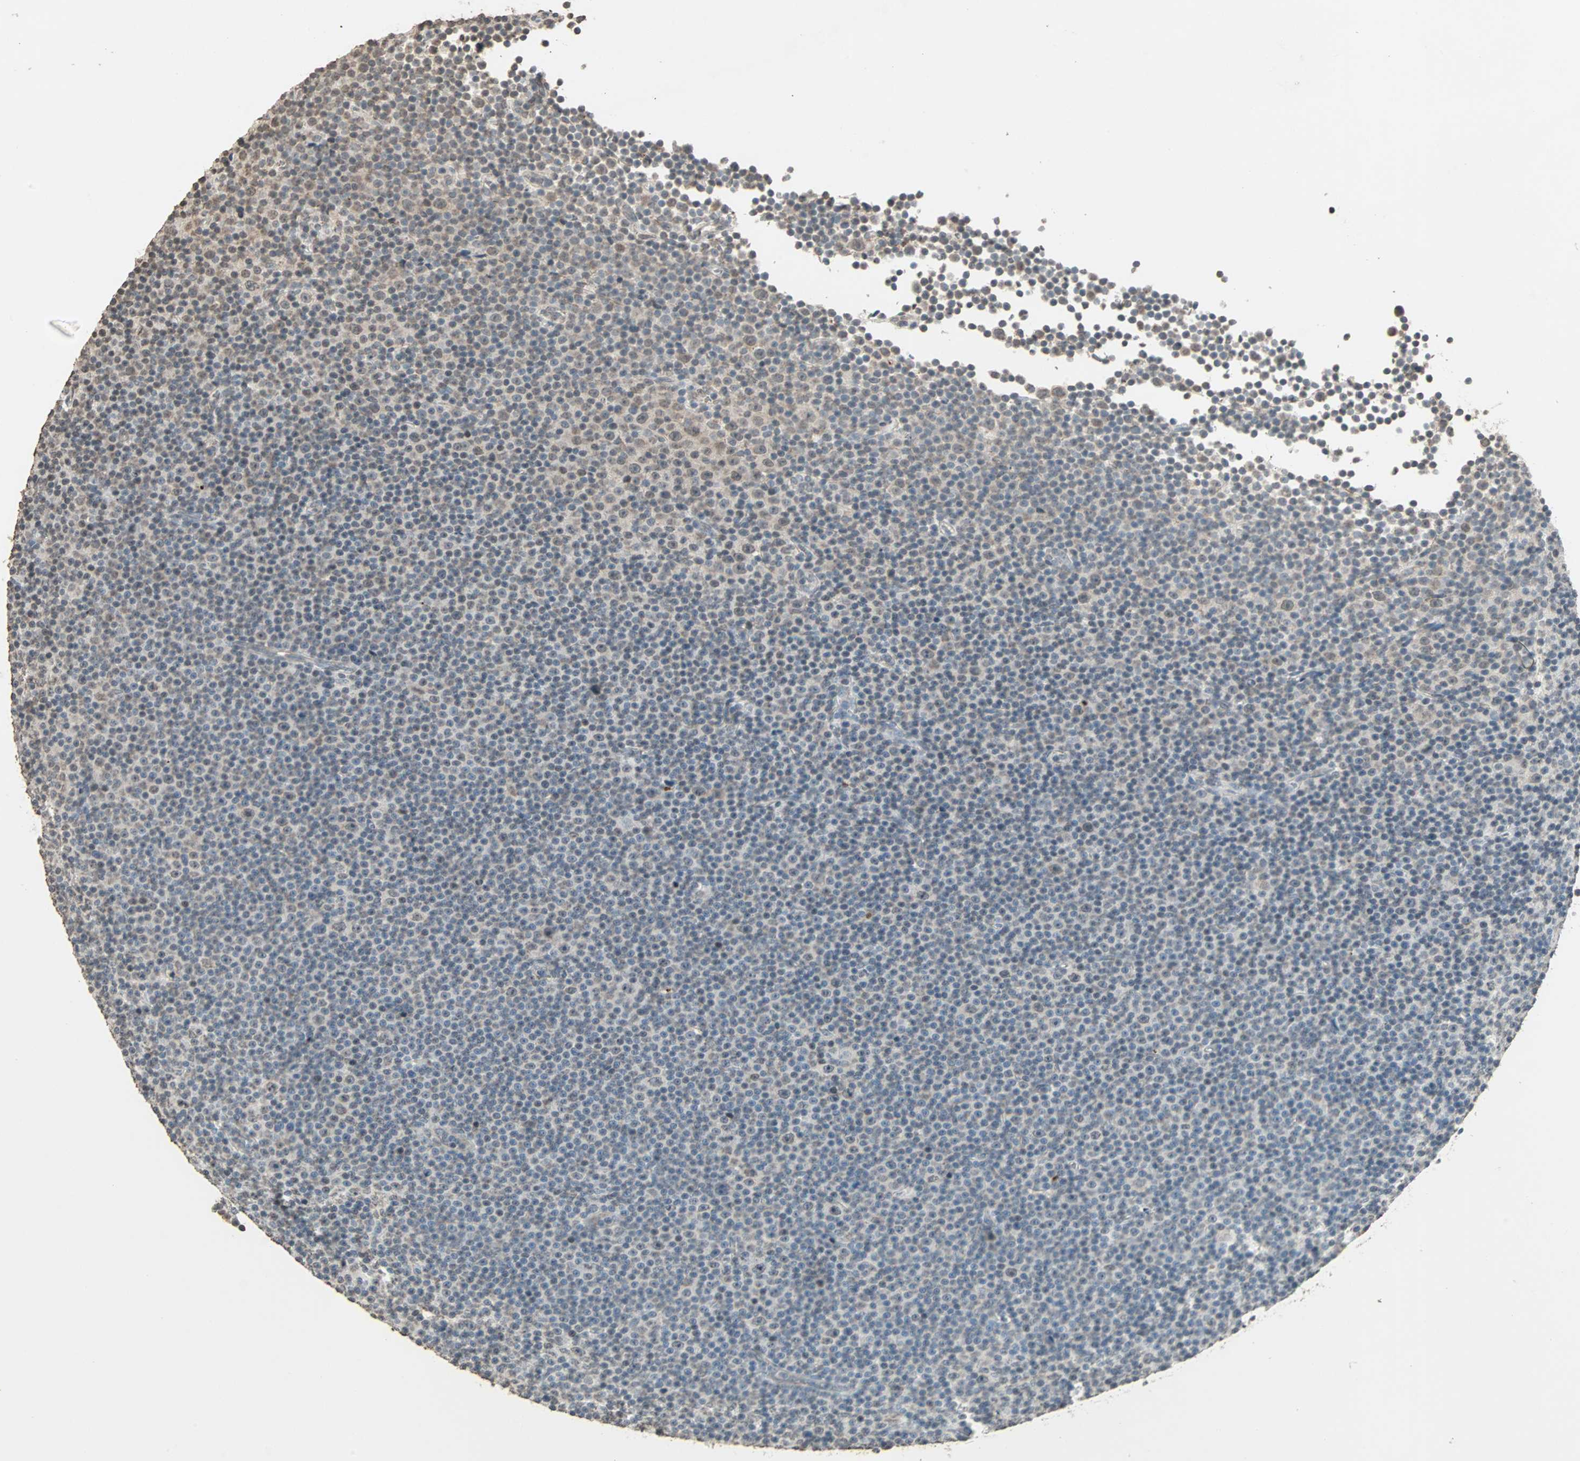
{"staining": {"intensity": "weak", "quantity": "25%-75%", "location": "cytoplasmic/membranous,nuclear"}, "tissue": "lymphoma", "cell_type": "Tumor cells", "image_type": "cancer", "snomed": [{"axis": "morphology", "description": "Malignant lymphoma, non-Hodgkin's type, Low grade"}, {"axis": "topography", "description": "Lymph node"}], "caption": "Human lymphoma stained with a brown dye shows weak cytoplasmic/membranous and nuclear positive staining in about 25%-75% of tumor cells.", "gene": "PRELID1", "patient": {"sex": "female", "age": 67}}